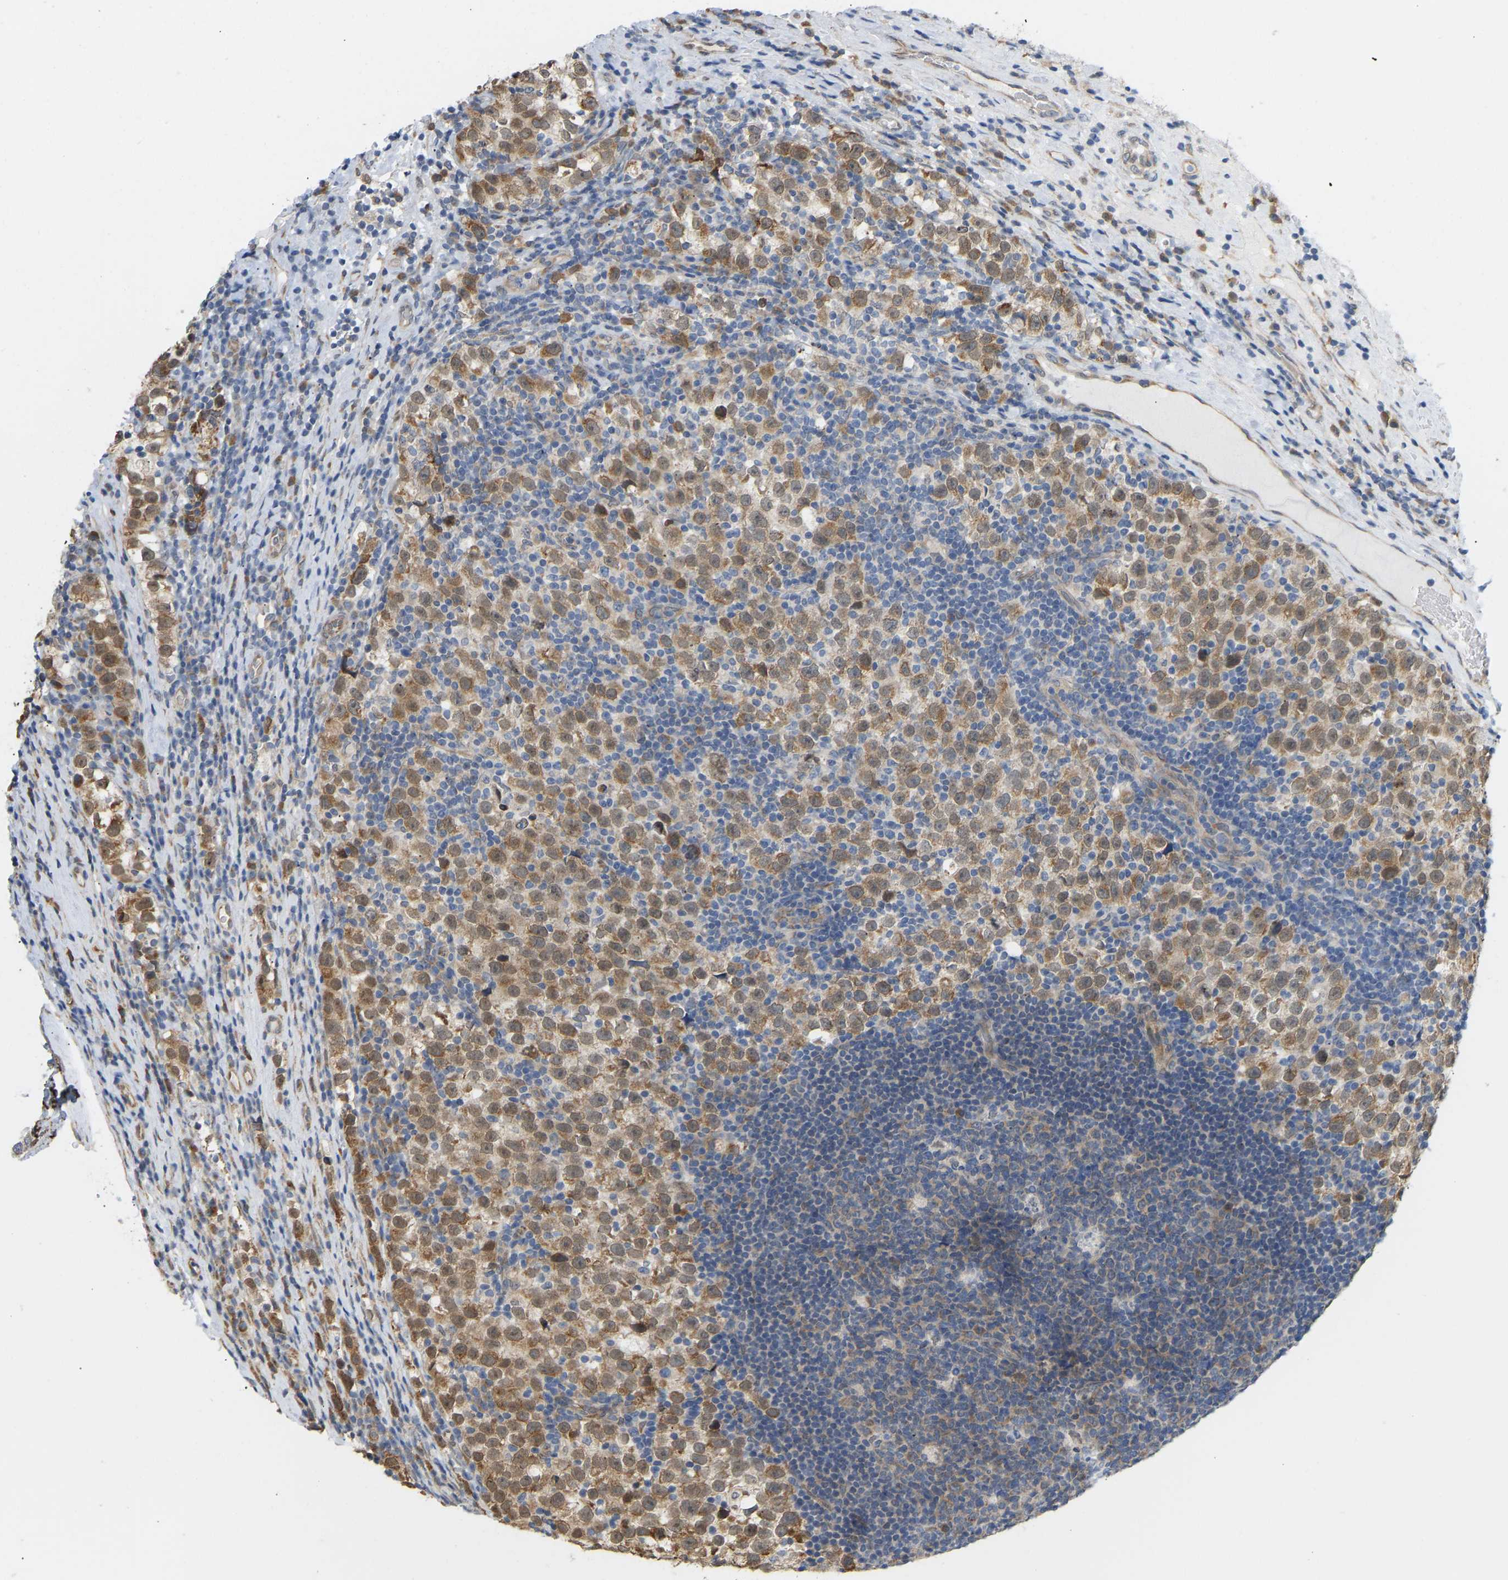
{"staining": {"intensity": "moderate", "quantity": ">75%", "location": "cytoplasmic/membranous"}, "tissue": "testis cancer", "cell_type": "Tumor cells", "image_type": "cancer", "snomed": [{"axis": "morphology", "description": "Normal tissue, NOS"}, {"axis": "morphology", "description": "Seminoma, NOS"}, {"axis": "topography", "description": "Testis"}], "caption": "Protein staining by IHC exhibits moderate cytoplasmic/membranous positivity in about >75% of tumor cells in seminoma (testis). (DAB (3,3'-diaminobenzidine) IHC, brown staining for protein, blue staining for nuclei).", "gene": "BEND3", "patient": {"sex": "male", "age": 43}}